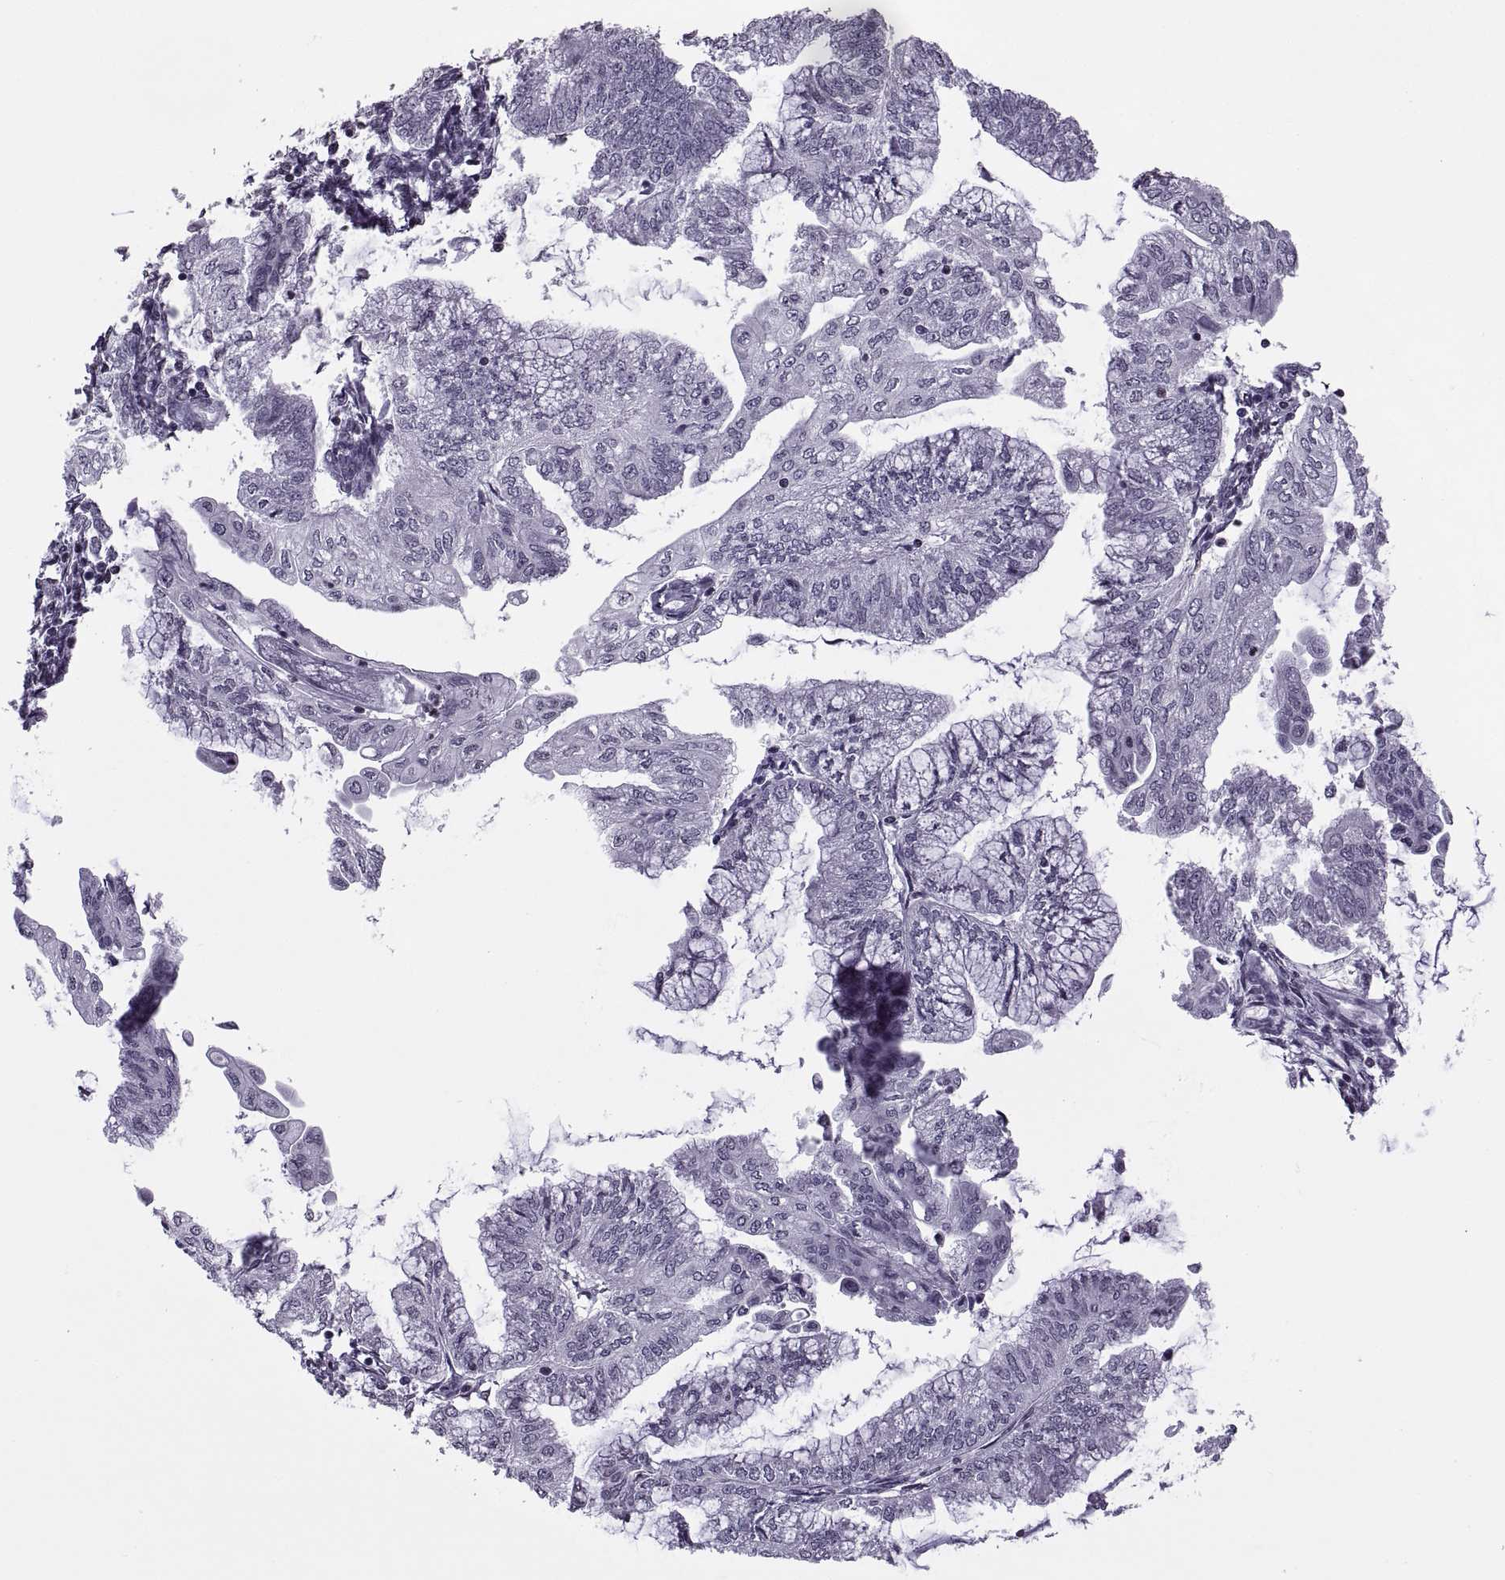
{"staining": {"intensity": "negative", "quantity": "none", "location": "none"}, "tissue": "endometrial cancer", "cell_type": "Tumor cells", "image_type": "cancer", "snomed": [{"axis": "morphology", "description": "Adenocarcinoma, NOS"}, {"axis": "topography", "description": "Endometrium"}], "caption": "Immunohistochemistry (IHC) image of human endometrial cancer (adenocarcinoma) stained for a protein (brown), which exhibits no positivity in tumor cells. (DAB (3,3'-diaminobenzidine) immunohistochemistry, high magnification).", "gene": "H1-8", "patient": {"sex": "female", "age": 55}}